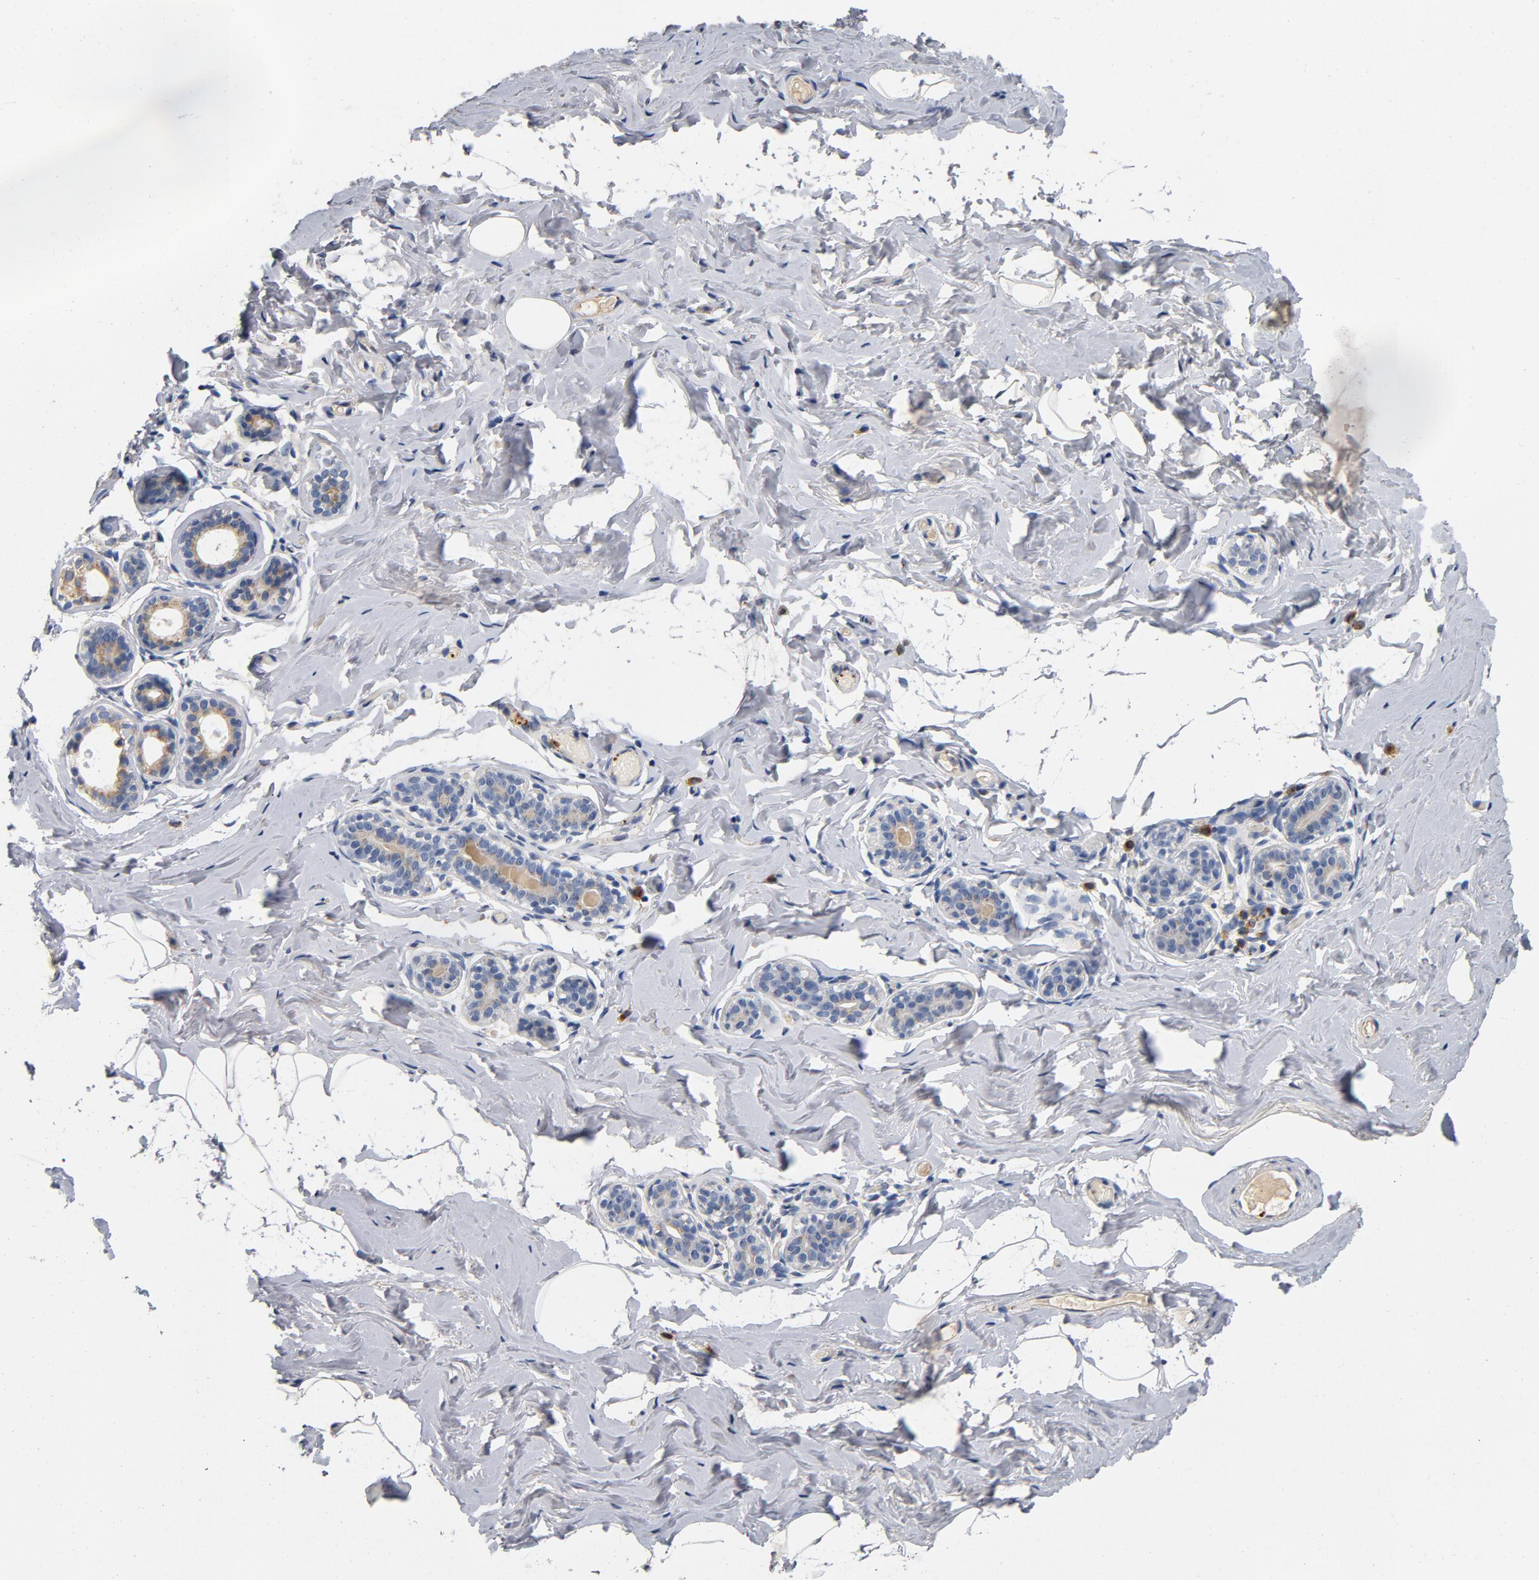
{"staining": {"intensity": "negative", "quantity": "none", "location": "none"}, "tissue": "breast", "cell_type": "Adipocytes", "image_type": "normal", "snomed": [{"axis": "morphology", "description": "Normal tissue, NOS"}, {"axis": "topography", "description": "Breast"}, {"axis": "topography", "description": "Soft tissue"}], "caption": "Immunohistochemistry image of normal breast: human breast stained with DAB (3,3'-diaminobenzidine) reveals no significant protein expression in adipocytes. (DAB immunohistochemistry (IHC) visualized using brightfield microscopy, high magnification).", "gene": "LMAN2", "patient": {"sex": "female", "age": 75}}